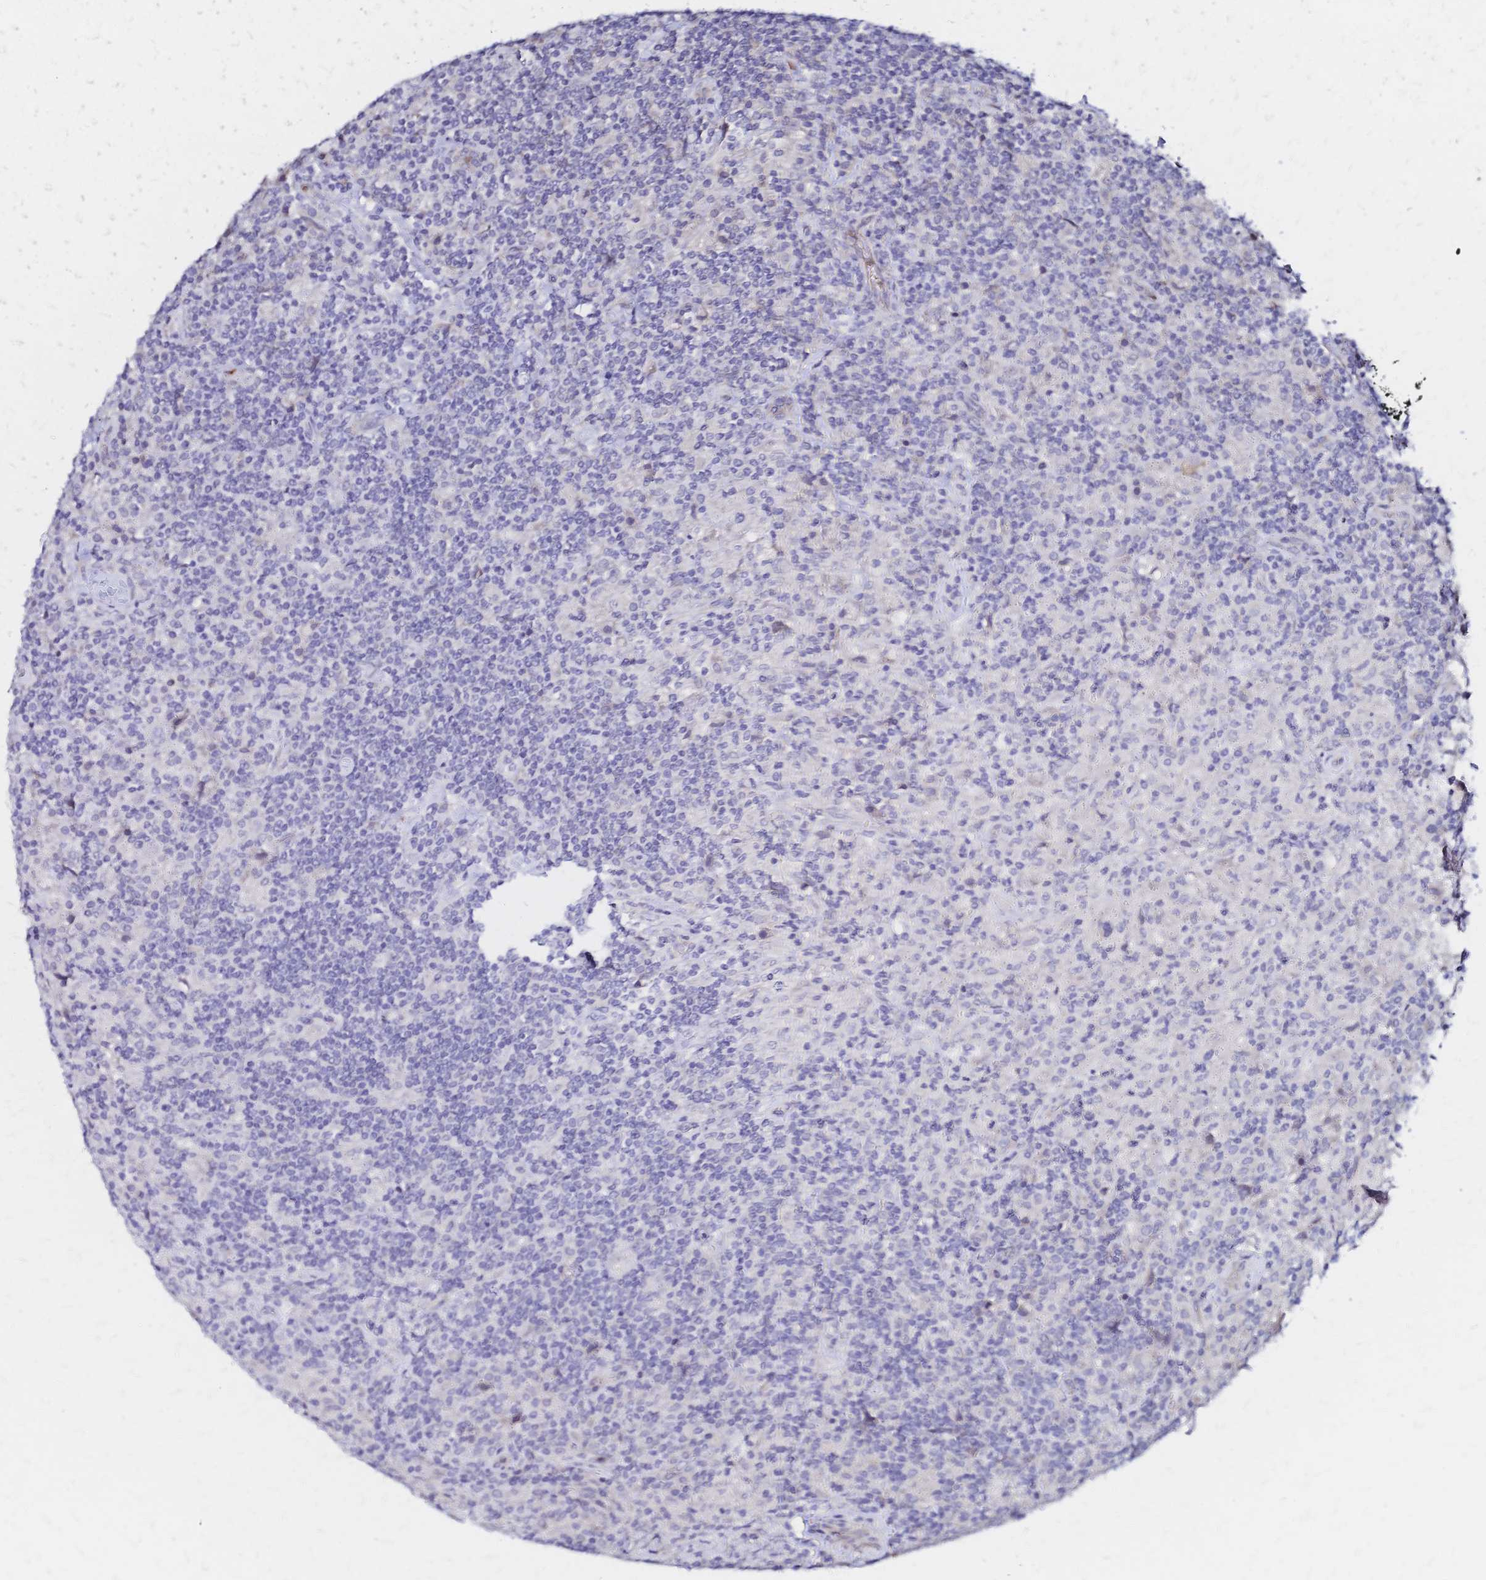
{"staining": {"intensity": "negative", "quantity": "none", "location": "none"}, "tissue": "lymphoma", "cell_type": "Tumor cells", "image_type": "cancer", "snomed": [{"axis": "morphology", "description": "Hodgkin's disease, NOS"}, {"axis": "topography", "description": "Lymph node"}], "caption": "IHC micrograph of Hodgkin's disease stained for a protein (brown), which demonstrates no positivity in tumor cells.", "gene": "SLC5A1", "patient": {"sex": "male", "age": 70}}